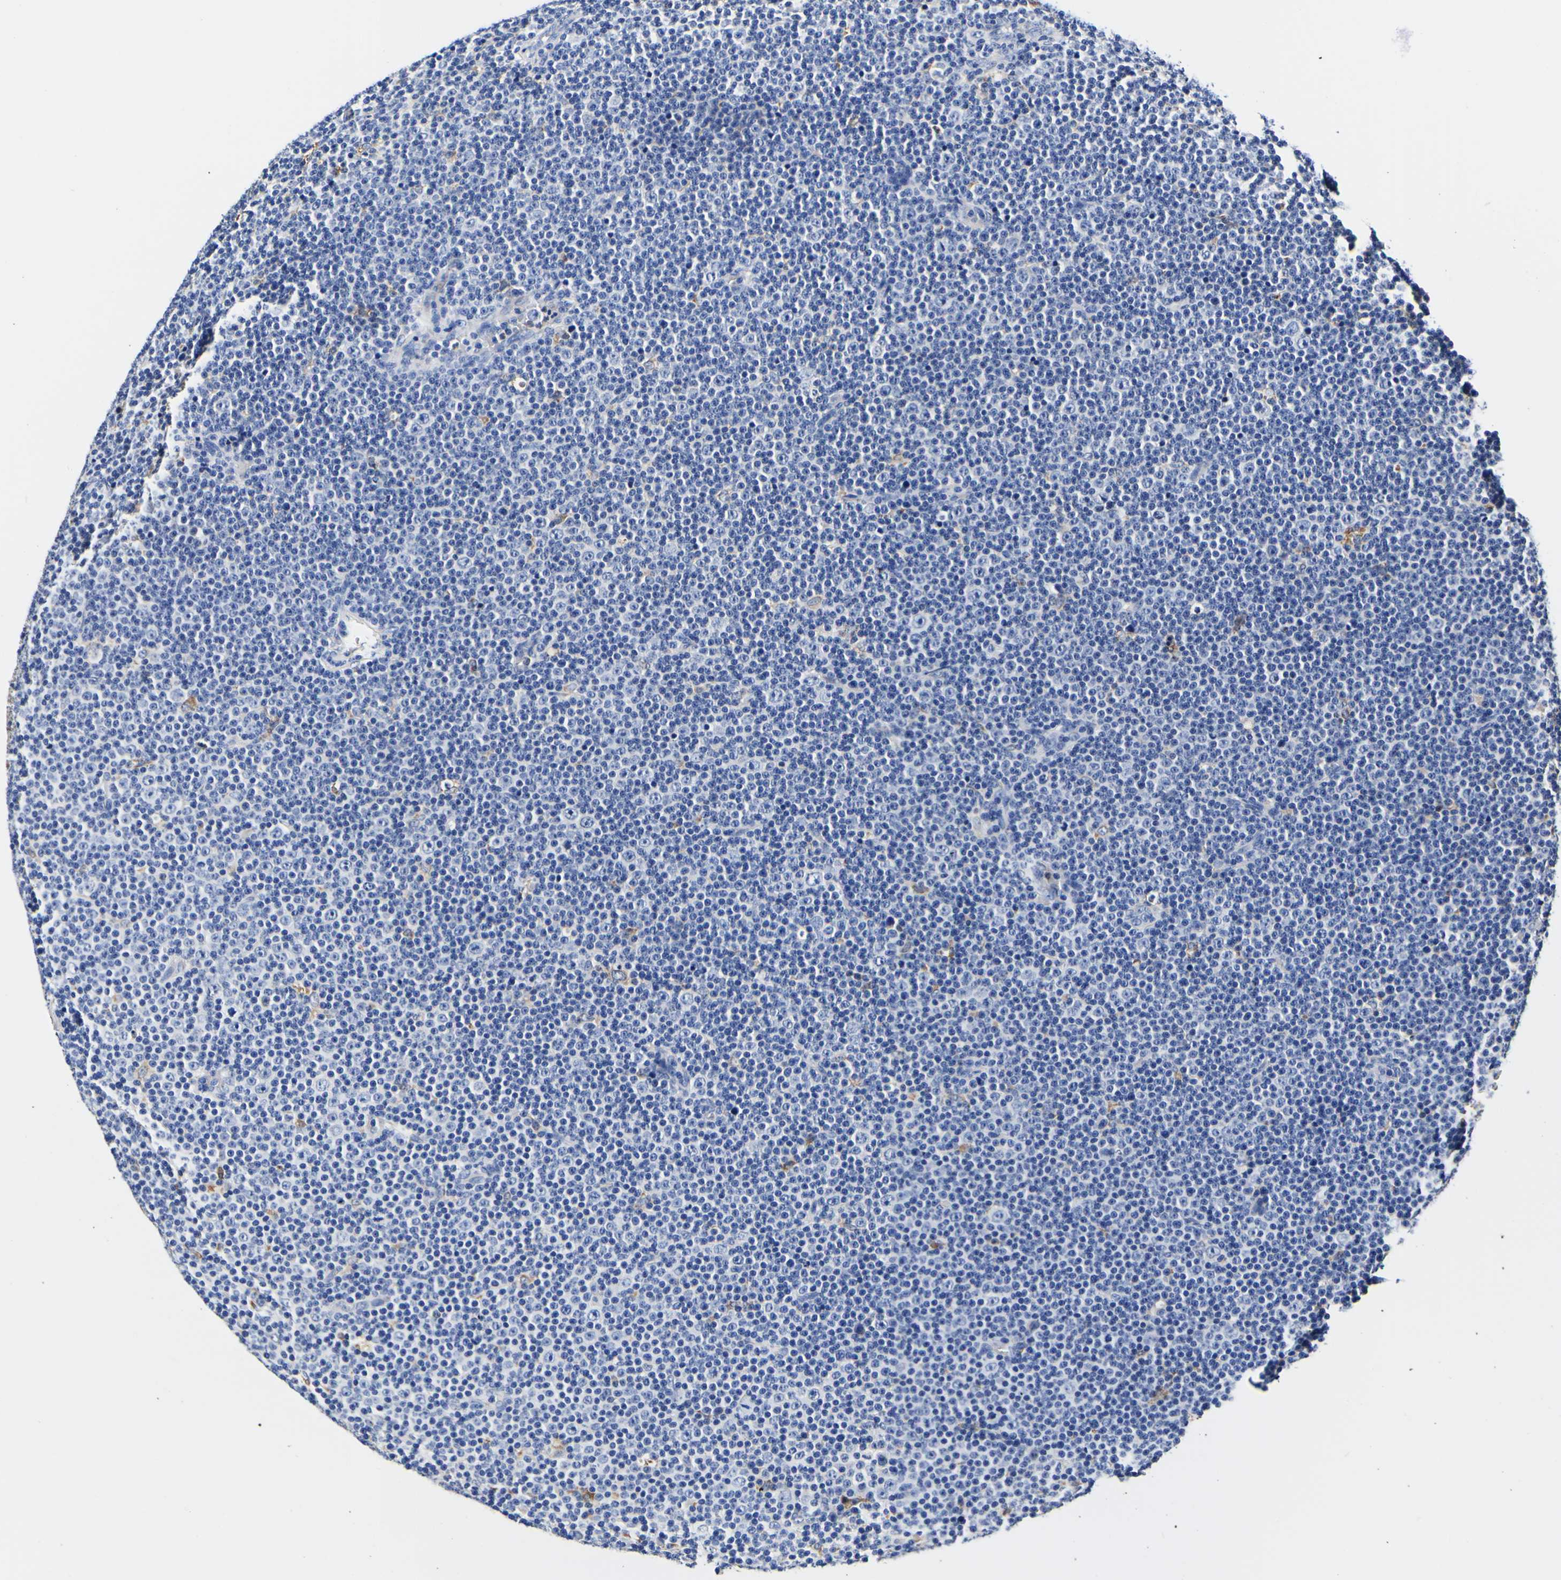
{"staining": {"intensity": "negative", "quantity": "none", "location": "none"}, "tissue": "lymphoma", "cell_type": "Tumor cells", "image_type": "cancer", "snomed": [{"axis": "morphology", "description": "Malignant lymphoma, non-Hodgkin's type, Low grade"}, {"axis": "topography", "description": "Lymph node"}], "caption": "Lymphoma stained for a protein using immunohistochemistry (IHC) reveals no positivity tumor cells.", "gene": "P4HB", "patient": {"sex": "female", "age": 67}}